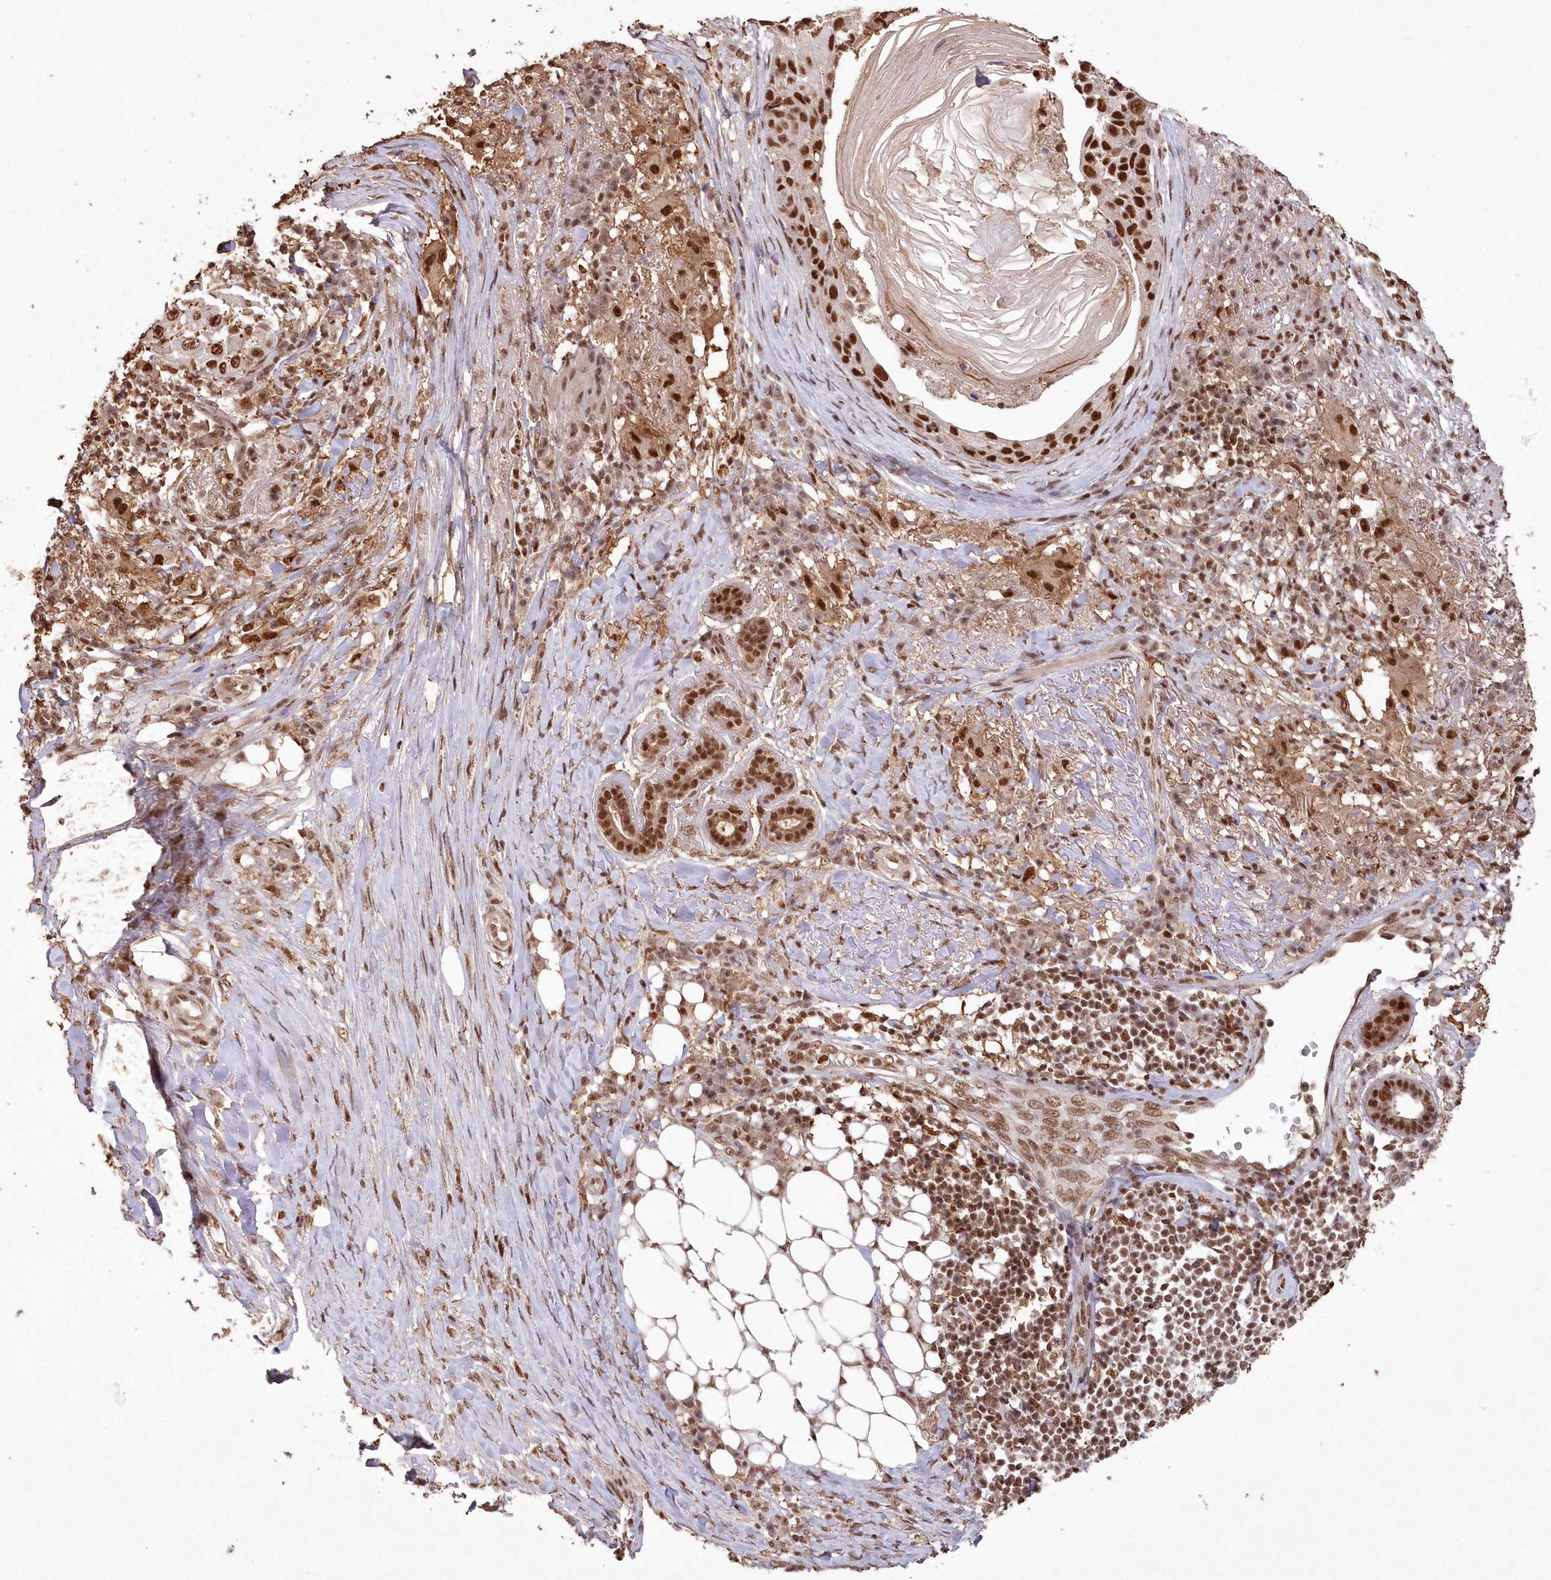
{"staining": {"intensity": "strong", "quantity": ">75%", "location": "nuclear"}, "tissue": "skin cancer", "cell_type": "Tumor cells", "image_type": "cancer", "snomed": [{"axis": "morphology", "description": "Squamous cell carcinoma, NOS"}, {"axis": "topography", "description": "Skin"}], "caption": "A high-resolution image shows immunohistochemistry staining of skin squamous cell carcinoma, which displays strong nuclear positivity in about >75% of tumor cells.", "gene": "PDS5A", "patient": {"sex": "female", "age": 44}}